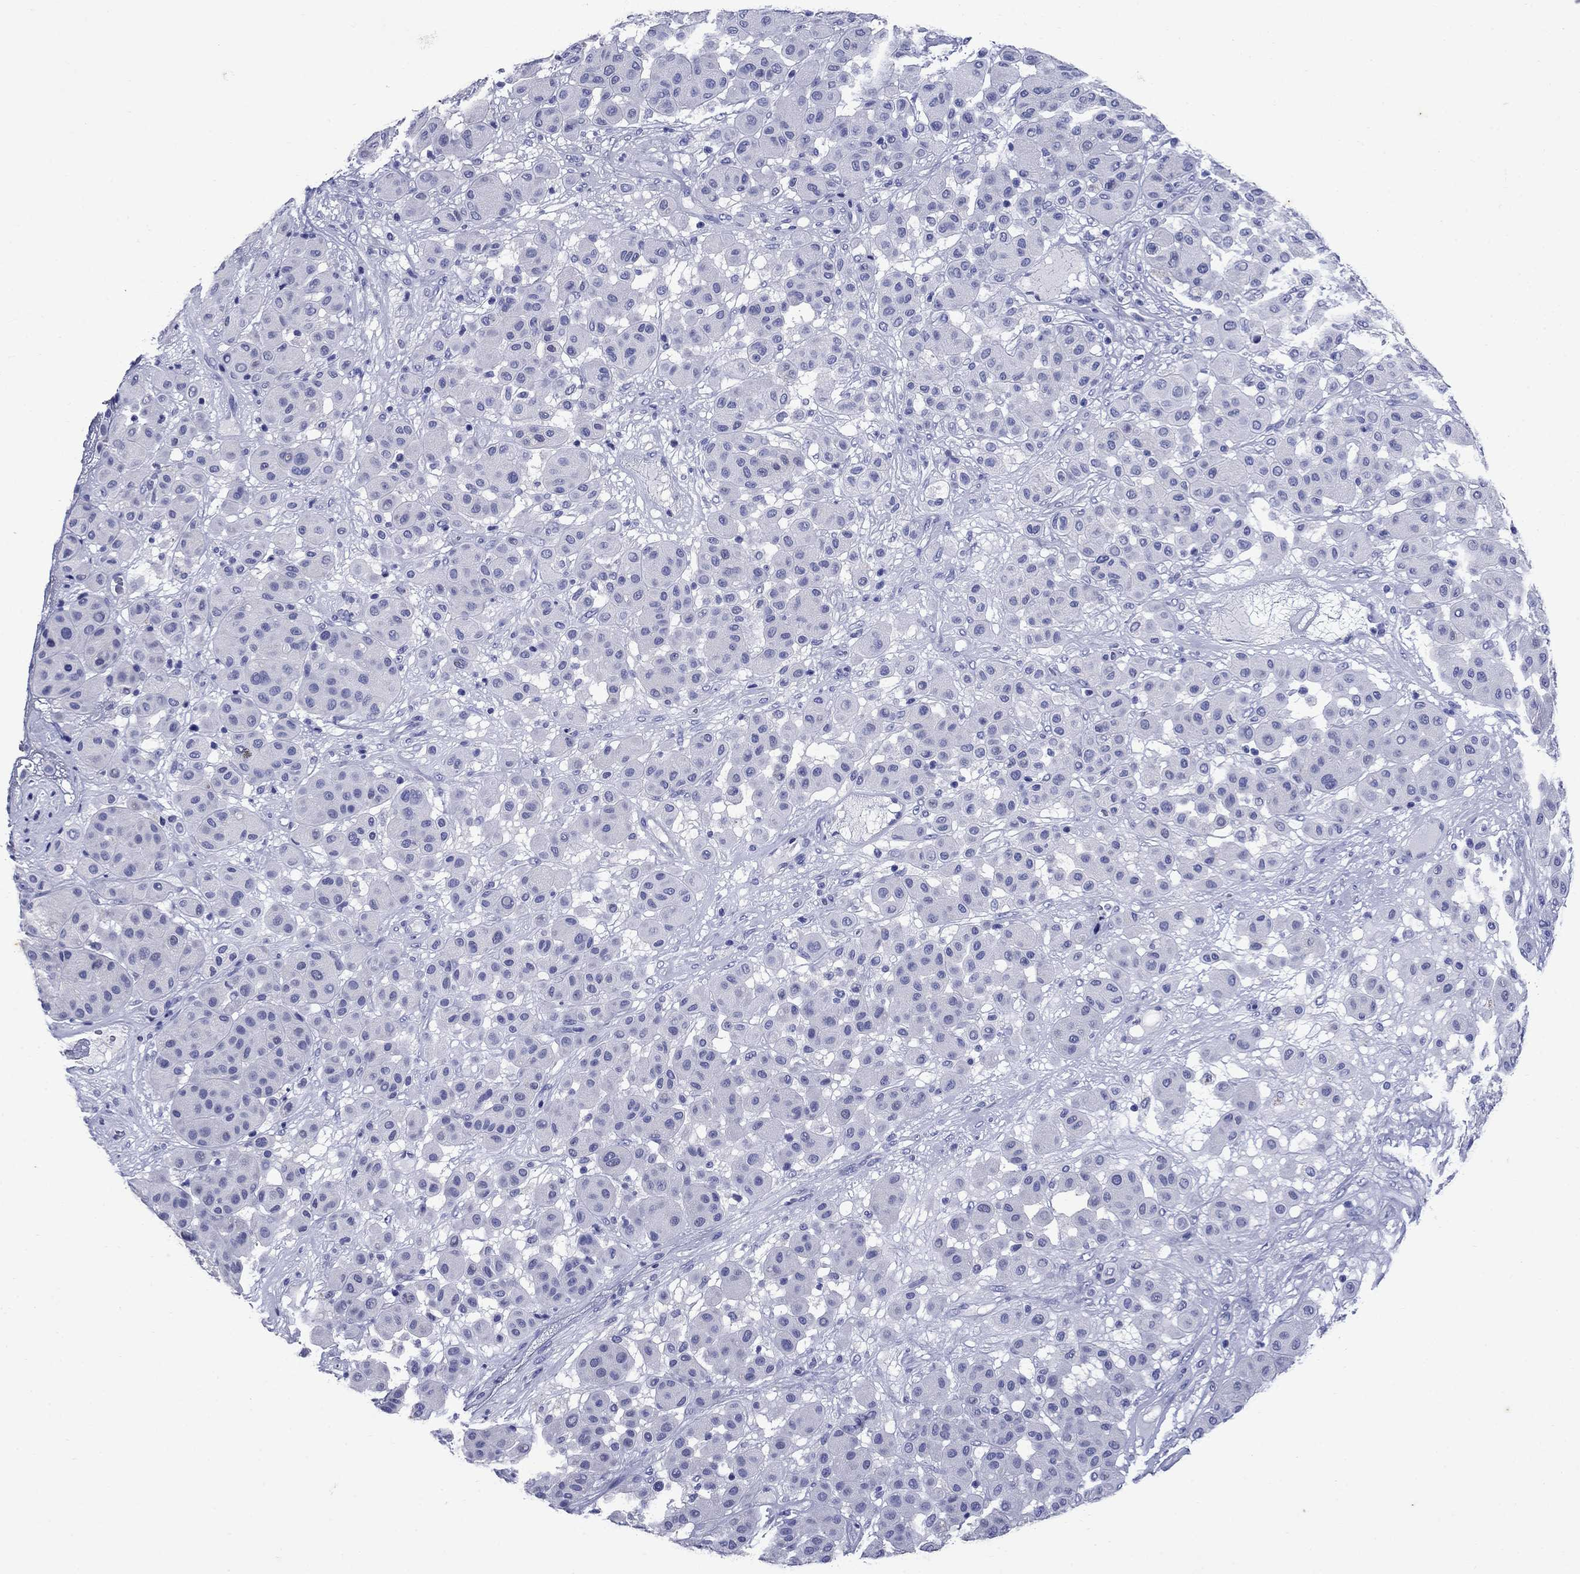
{"staining": {"intensity": "negative", "quantity": "none", "location": "none"}, "tissue": "melanoma", "cell_type": "Tumor cells", "image_type": "cancer", "snomed": [{"axis": "morphology", "description": "Malignant melanoma, Metastatic site"}, {"axis": "topography", "description": "Smooth muscle"}], "caption": "This is an IHC photomicrograph of malignant melanoma (metastatic site). There is no staining in tumor cells.", "gene": "CD1A", "patient": {"sex": "male", "age": 41}}